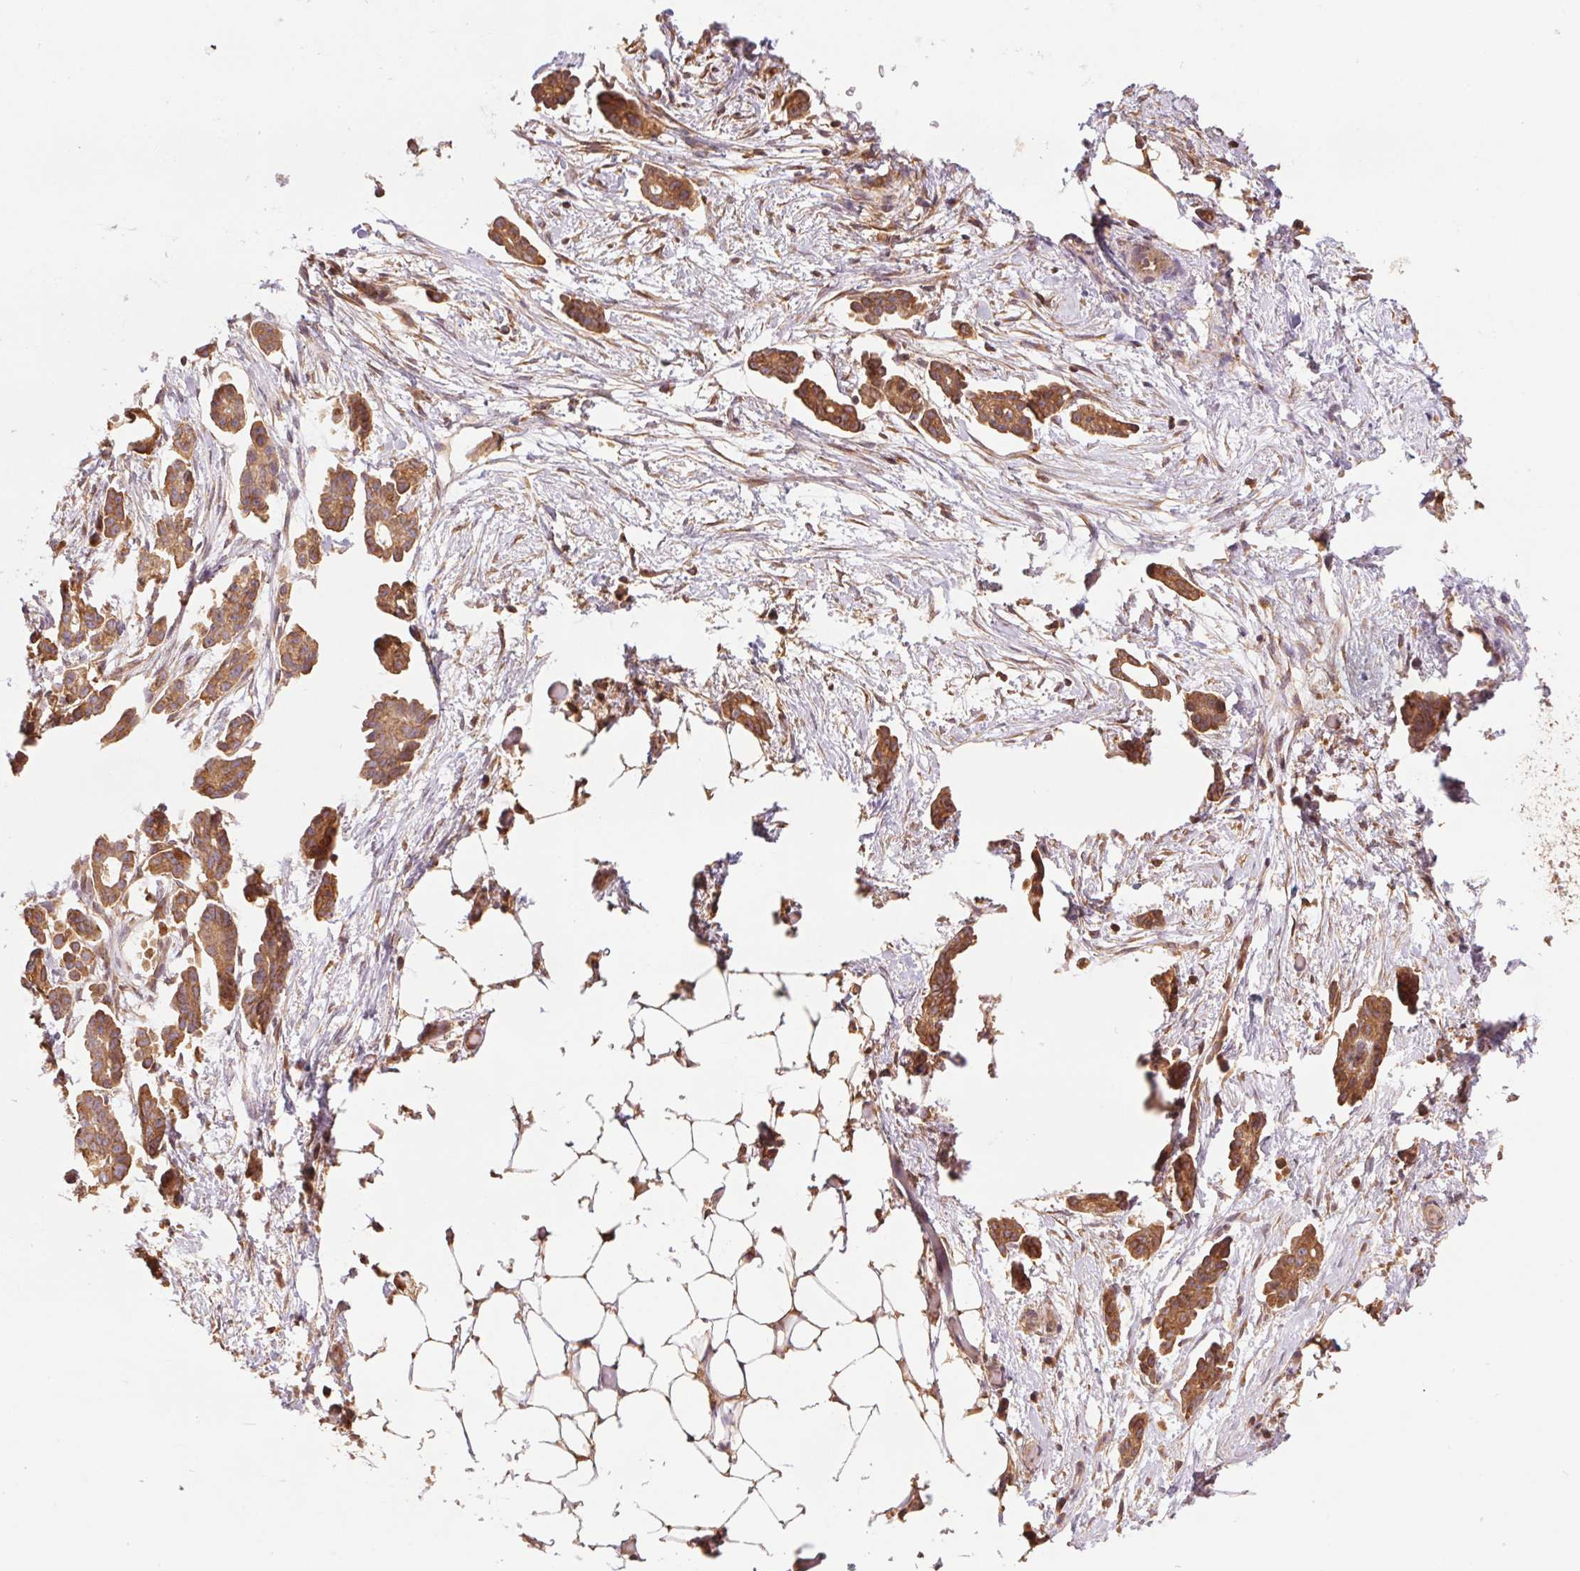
{"staining": {"intensity": "strong", "quantity": ">75%", "location": "cytoplasmic/membranous"}, "tissue": "ovarian cancer", "cell_type": "Tumor cells", "image_type": "cancer", "snomed": [{"axis": "morphology", "description": "Cystadenocarcinoma, serous, NOS"}, {"axis": "topography", "description": "Ovary"}], "caption": "Human ovarian cancer (serous cystadenocarcinoma) stained for a protein (brown) demonstrates strong cytoplasmic/membranous positive staining in approximately >75% of tumor cells.", "gene": "TUBA3D", "patient": {"sex": "female", "age": 50}}